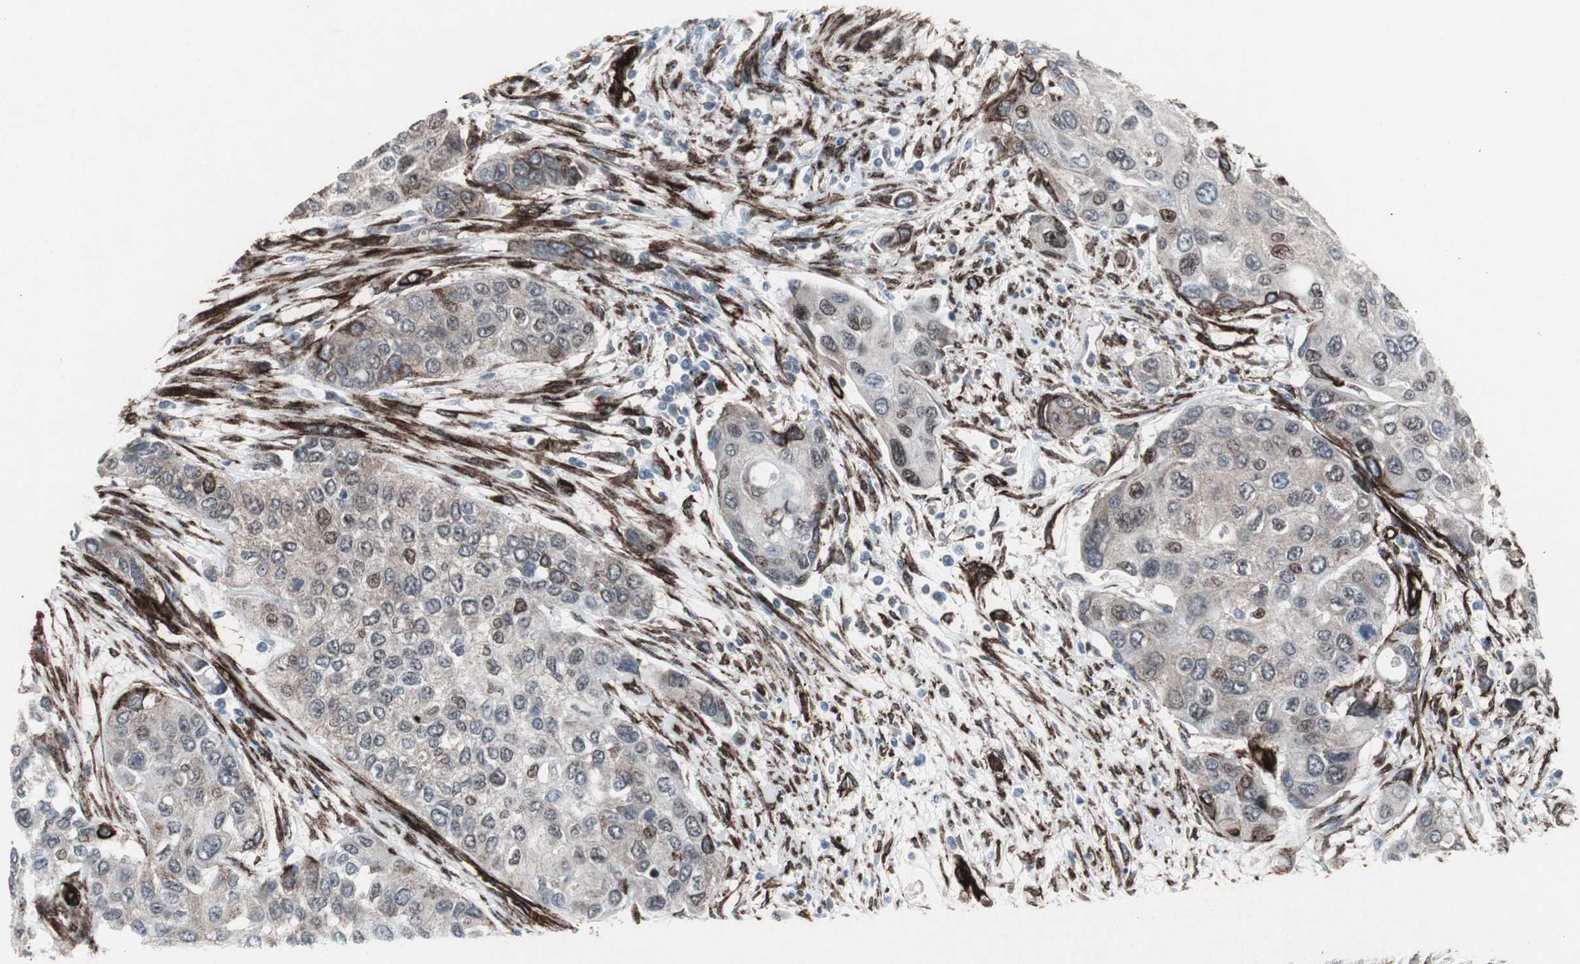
{"staining": {"intensity": "moderate", "quantity": "<25%", "location": "nuclear"}, "tissue": "urothelial cancer", "cell_type": "Tumor cells", "image_type": "cancer", "snomed": [{"axis": "morphology", "description": "Urothelial carcinoma, High grade"}, {"axis": "topography", "description": "Urinary bladder"}], "caption": "There is low levels of moderate nuclear positivity in tumor cells of urothelial carcinoma (high-grade), as demonstrated by immunohistochemical staining (brown color).", "gene": "PDGFA", "patient": {"sex": "female", "age": 56}}